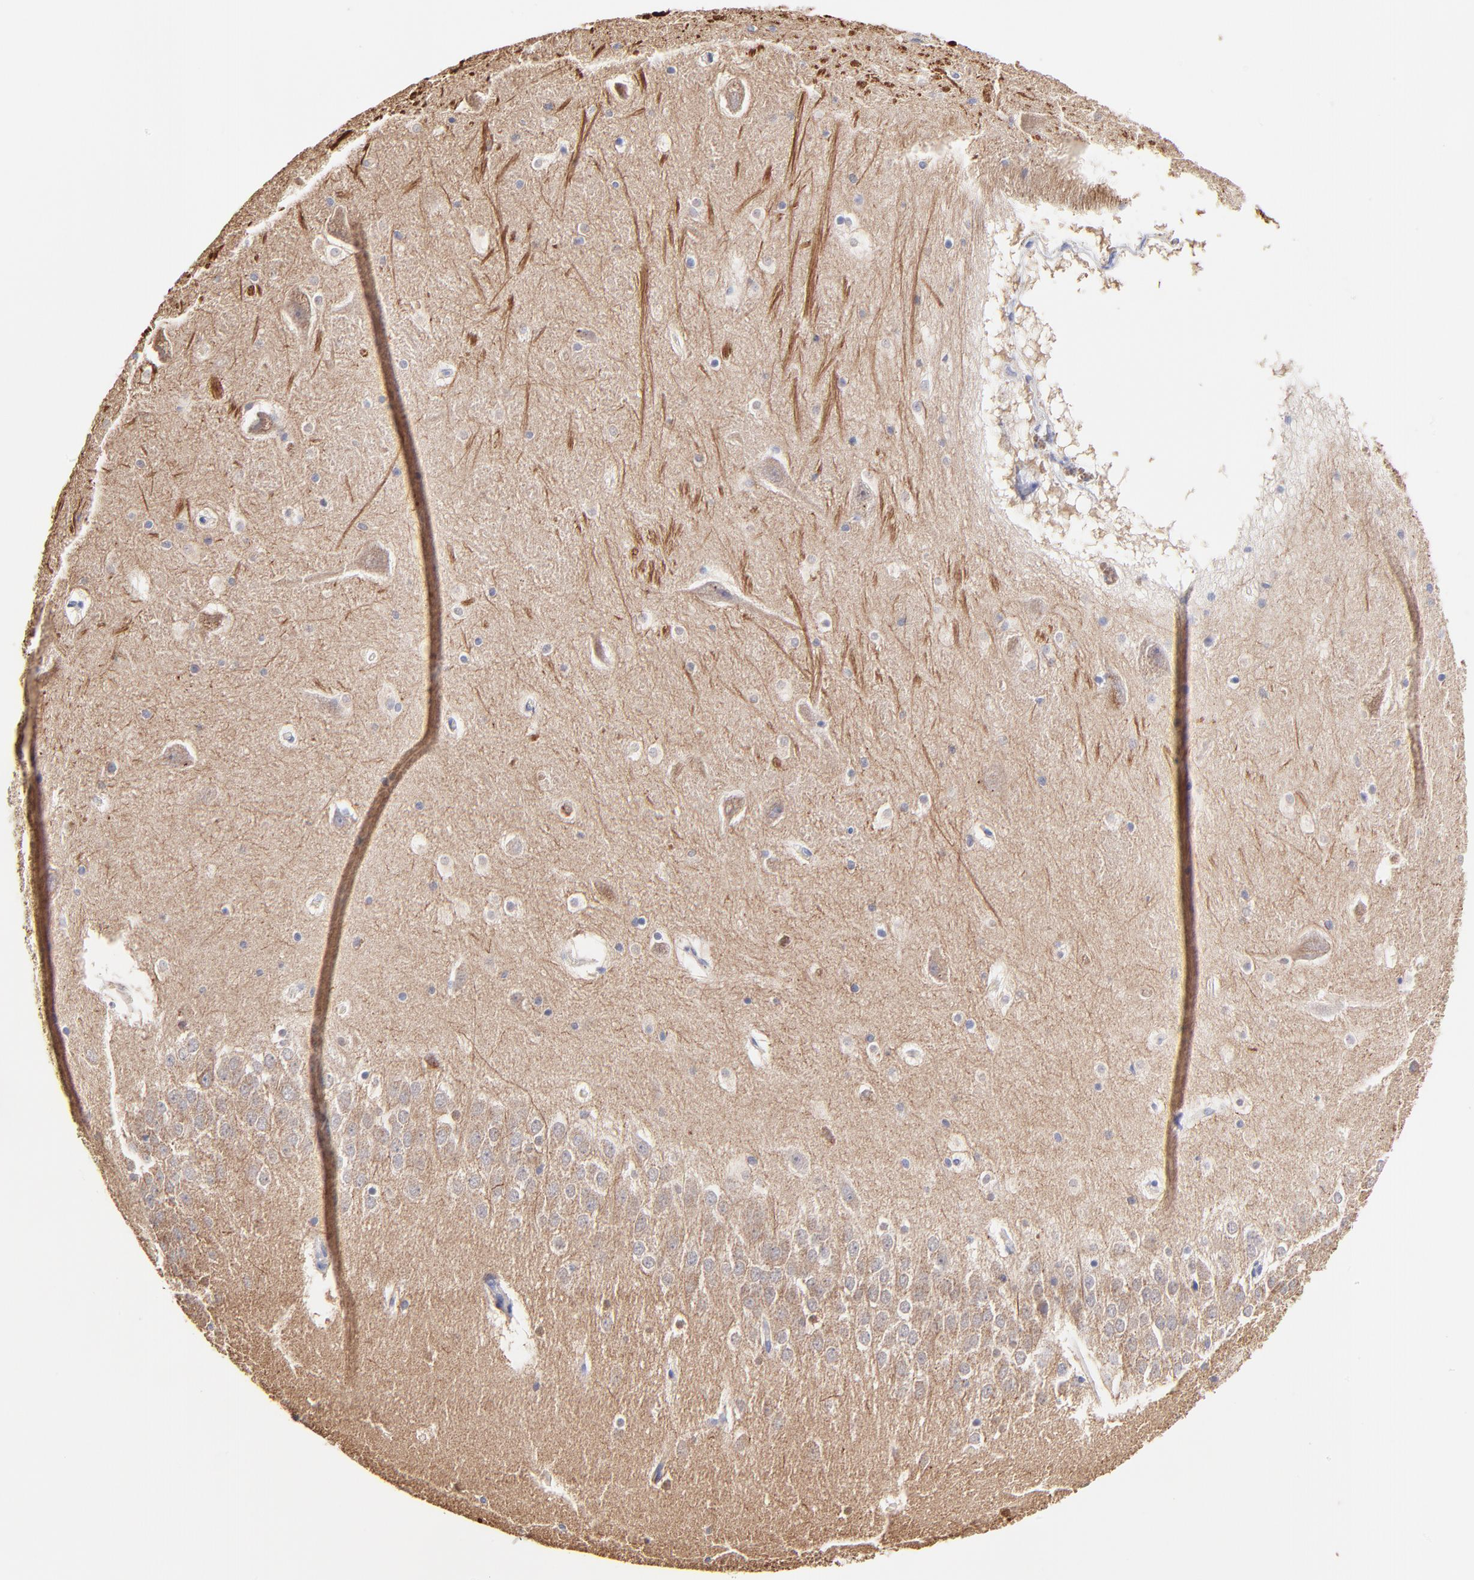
{"staining": {"intensity": "negative", "quantity": "none", "location": "none"}, "tissue": "hippocampus", "cell_type": "Glial cells", "image_type": "normal", "snomed": [{"axis": "morphology", "description": "Normal tissue, NOS"}, {"axis": "topography", "description": "Hippocampus"}], "caption": "The micrograph displays no staining of glial cells in benign hippocampus.", "gene": "BTG2", "patient": {"sex": "male", "age": 45}}